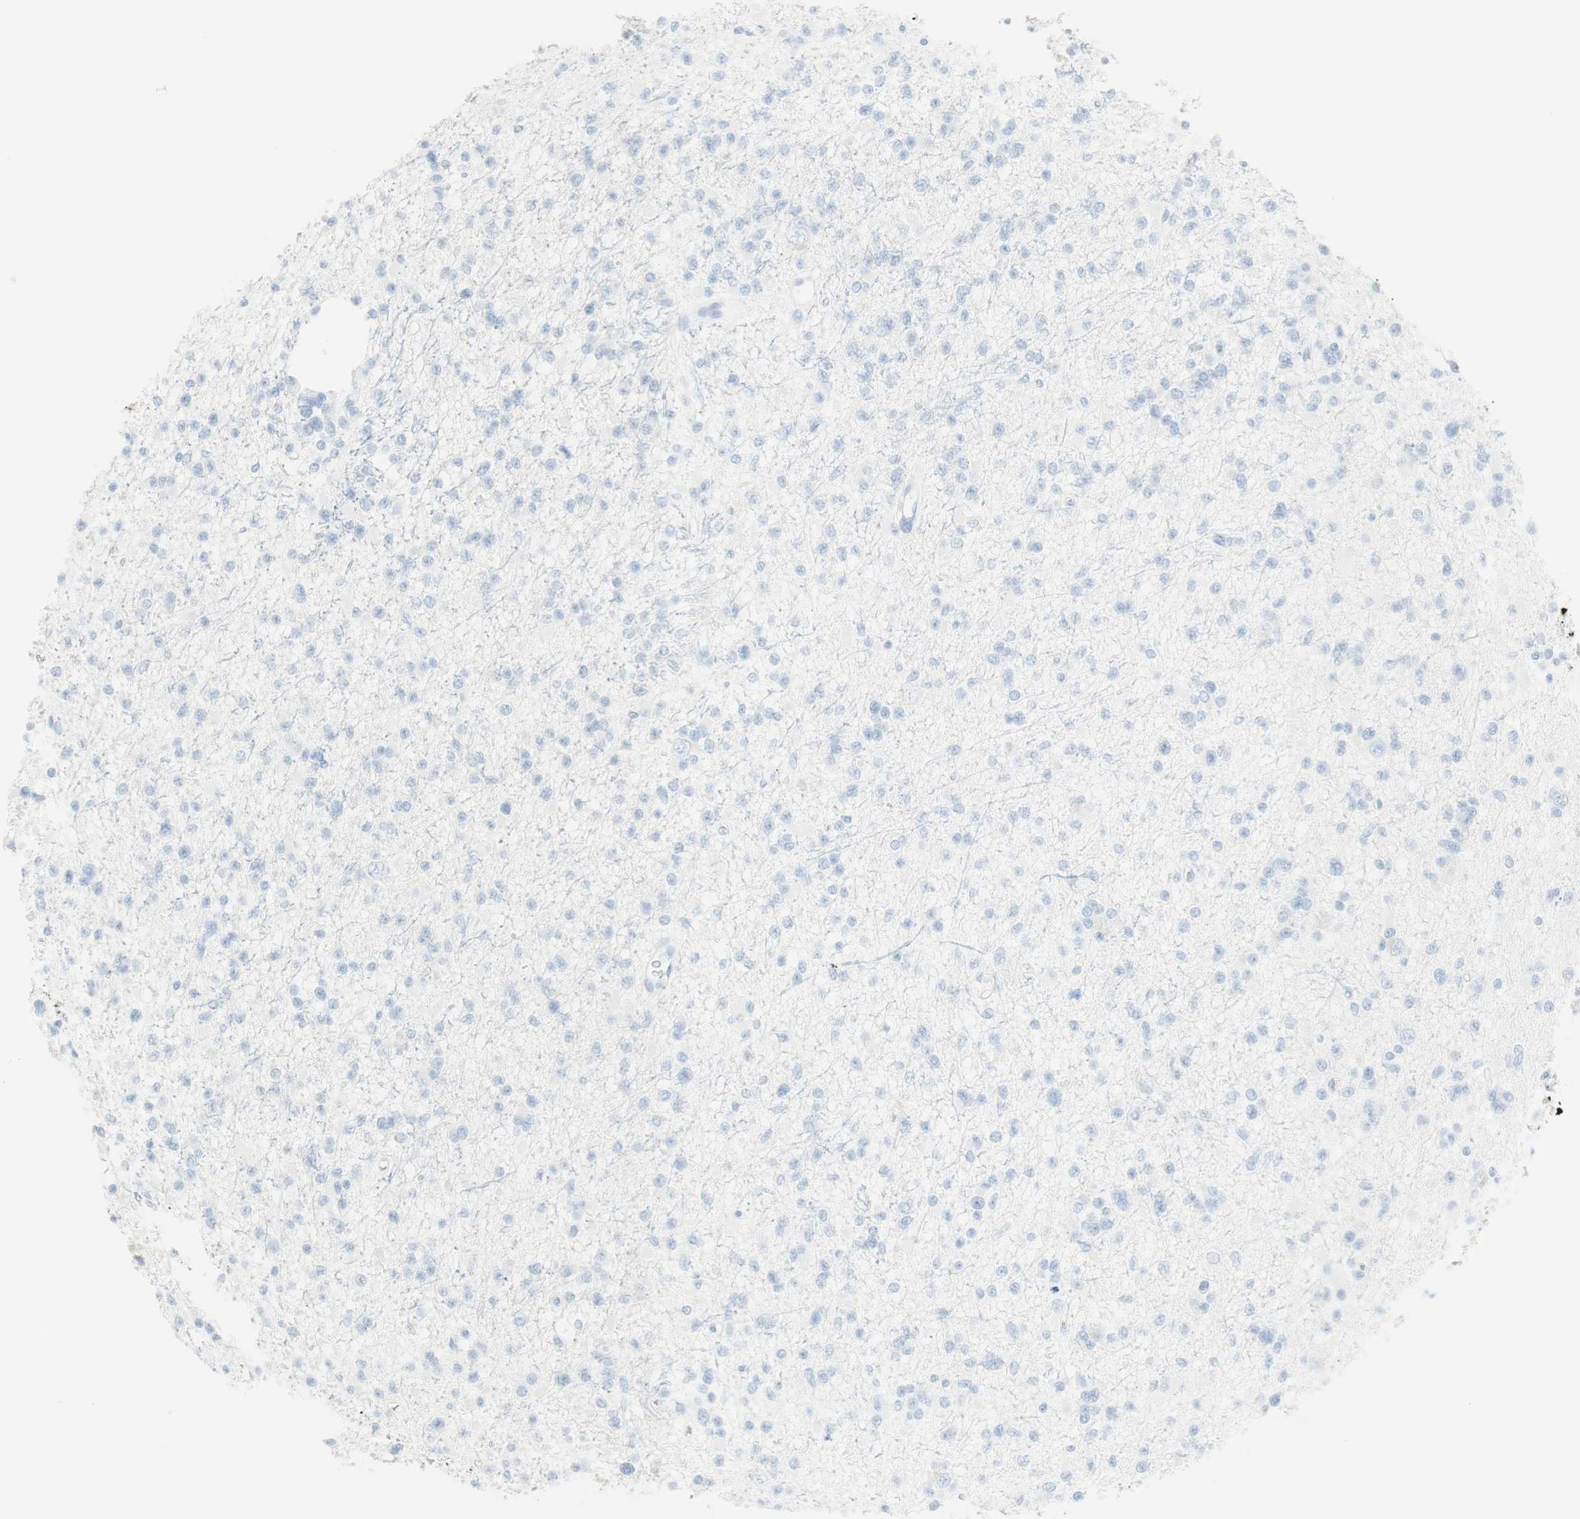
{"staining": {"intensity": "negative", "quantity": "none", "location": "none"}, "tissue": "glioma", "cell_type": "Tumor cells", "image_type": "cancer", "snomed": [{"axis": "morphology", "description": "Glioma, malignant, Low grade"}, {"axis": "topography", "description": "Brain"}], "caption": "Photomicrograph shows no protein positivity in tumor cells of glioma tissue.", "gene": "NAPSA", "patient": {"sex": "female", "age": 22}}